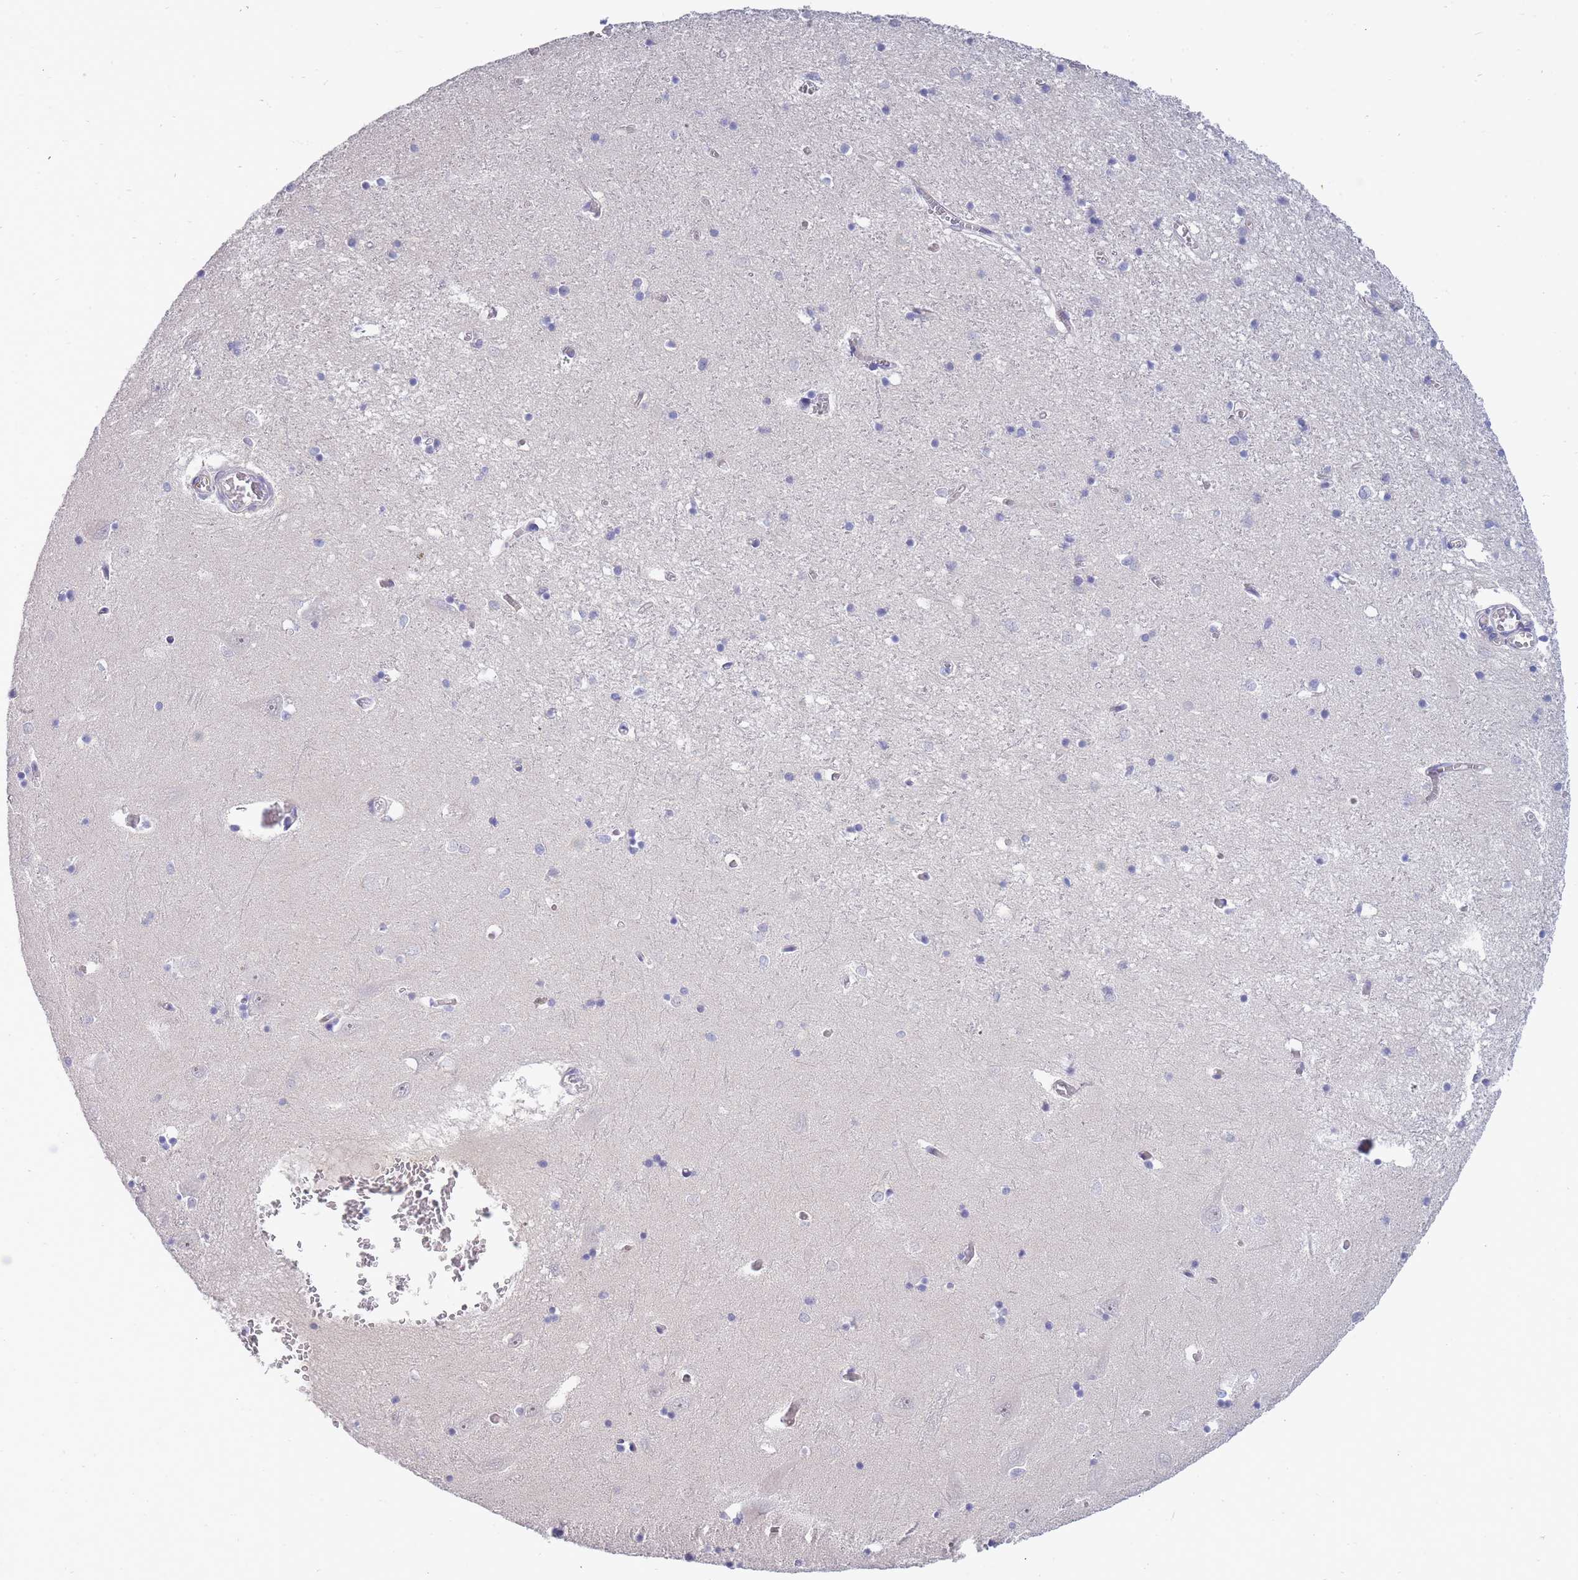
{"staining": {"intensity": "negative", "quantity": "none", "location": "none"}, "tissue": "hippocampus", "cell_type": "Glial cells", "image_type": "normal", "snomed": [{"axis": "morphology", "description": "Normal tissue, NOS"}, {"axis": "topography", "description": "Hippocampus"}], "caption": "The image demonstrates no staining of glial cells in normal hippocampus.", "gene": "C19orf25", "patient": {"sex": "male", "age": 70}}